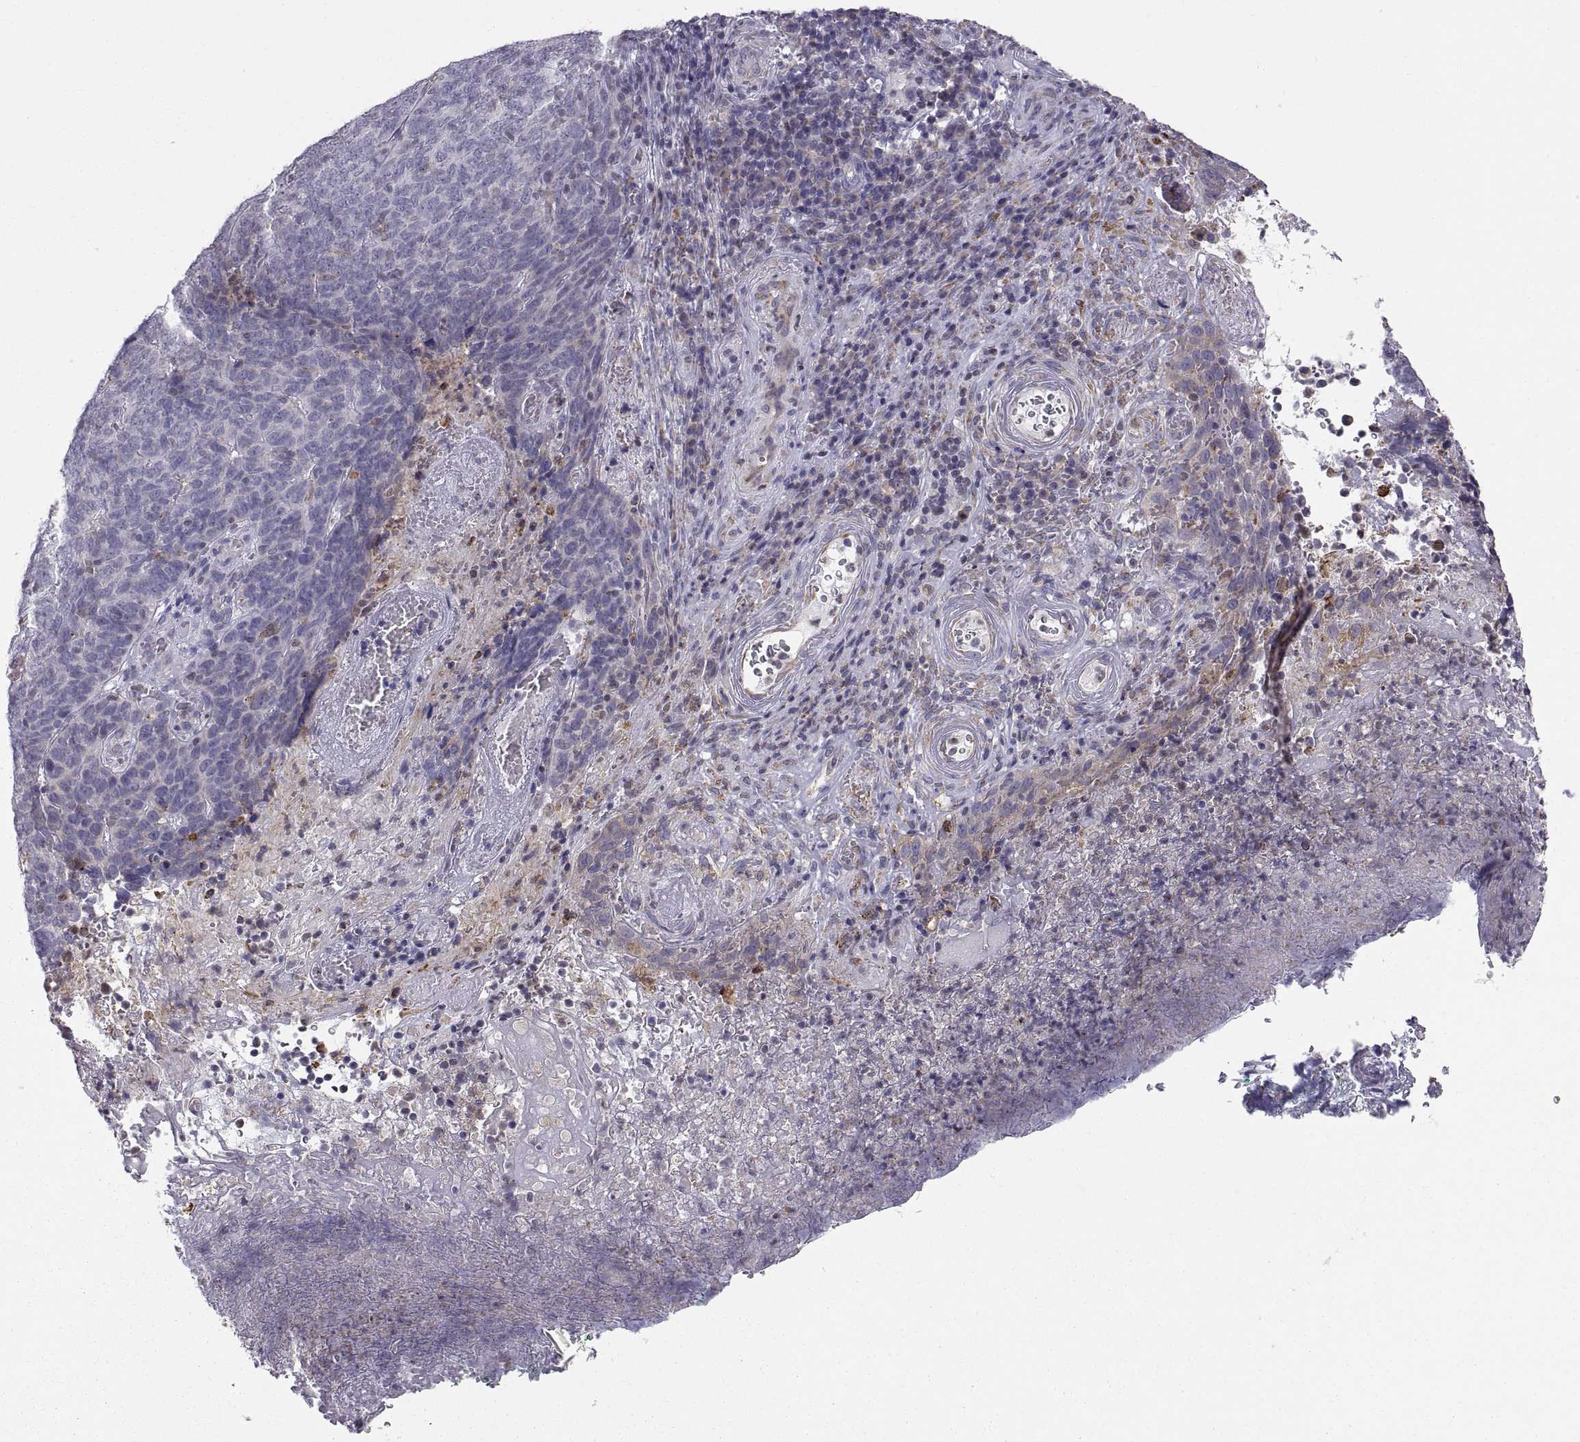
{"staining": {"intensity": "negative", "quantity": "none", "location": "none"}, "tissue": "skin cancer", "cell_type": "Tumor cells", "image_type": "cancer", "snomed": [{"axis": "morphology", "description": "Squamous cell carcinoma, NOS"}, {"axis": "topography", "description": "Skin"}, {"axis": "topography", "description": "Anal"}], "caption": "Tumor cells show no significant staining in skin cancer (squamous cell carcinoma).", "gene": "ERO1A", "patient": {"sex": "female", "age": 51}}